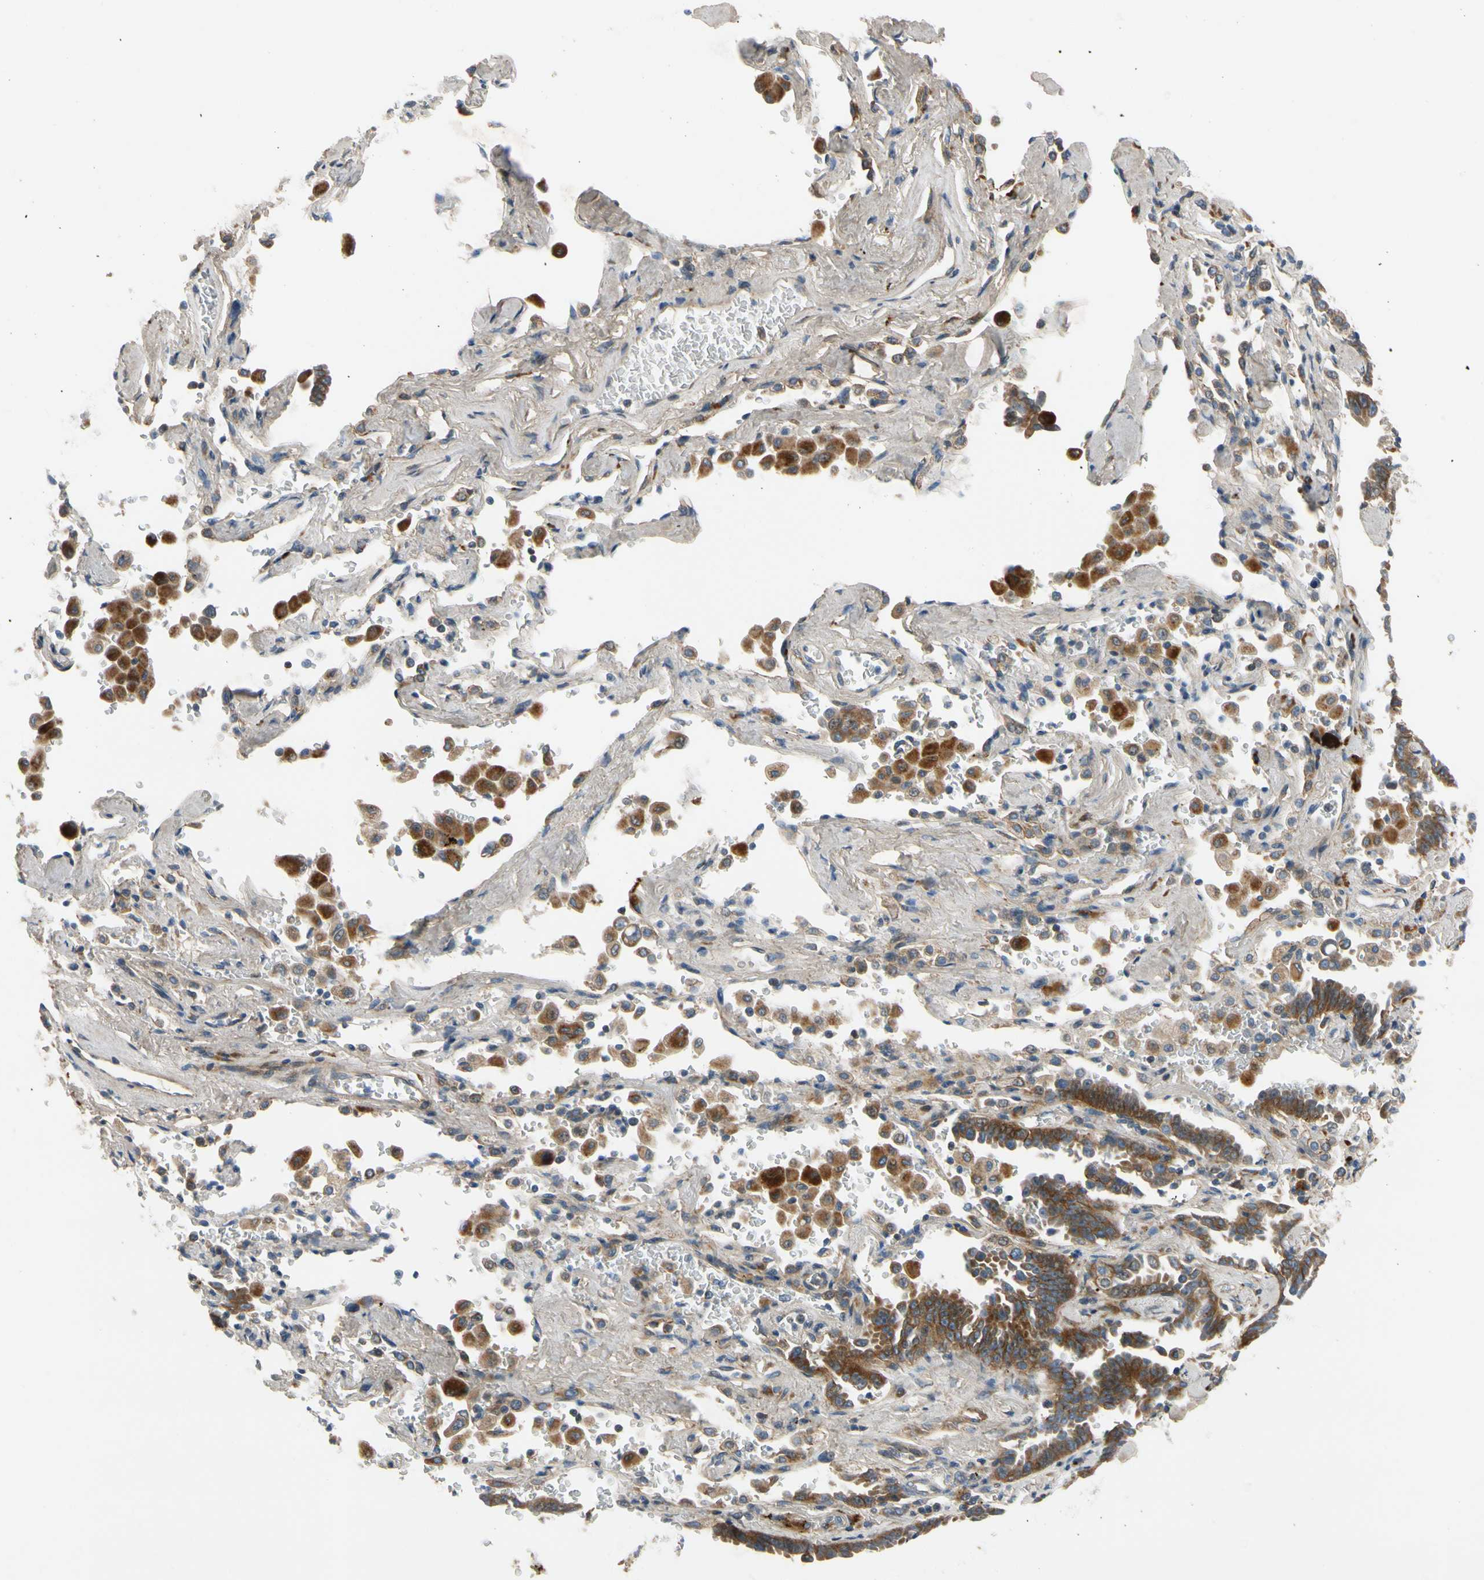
{"staining": {"intensity": "strong", "quantity": ">75%", "location": "cytoplasmic/membranous"}, "tissue": "lung cancer", "cell_type": "Tumor cells", "image_type": "cancer", "snomed": [{"axis": "morphology", "description": "Adenocarcinoma, NOS"}, {"axis": "topography", "description": "Lung"}], "caption": "Adenocarcinoma (lung) stained for a protein (brown) shows strong cytoplasmic/membranous positive expression in about >75% of tumor cells.", "gene": "MST1R", "patient": {"sex": "female", "age": 64}}